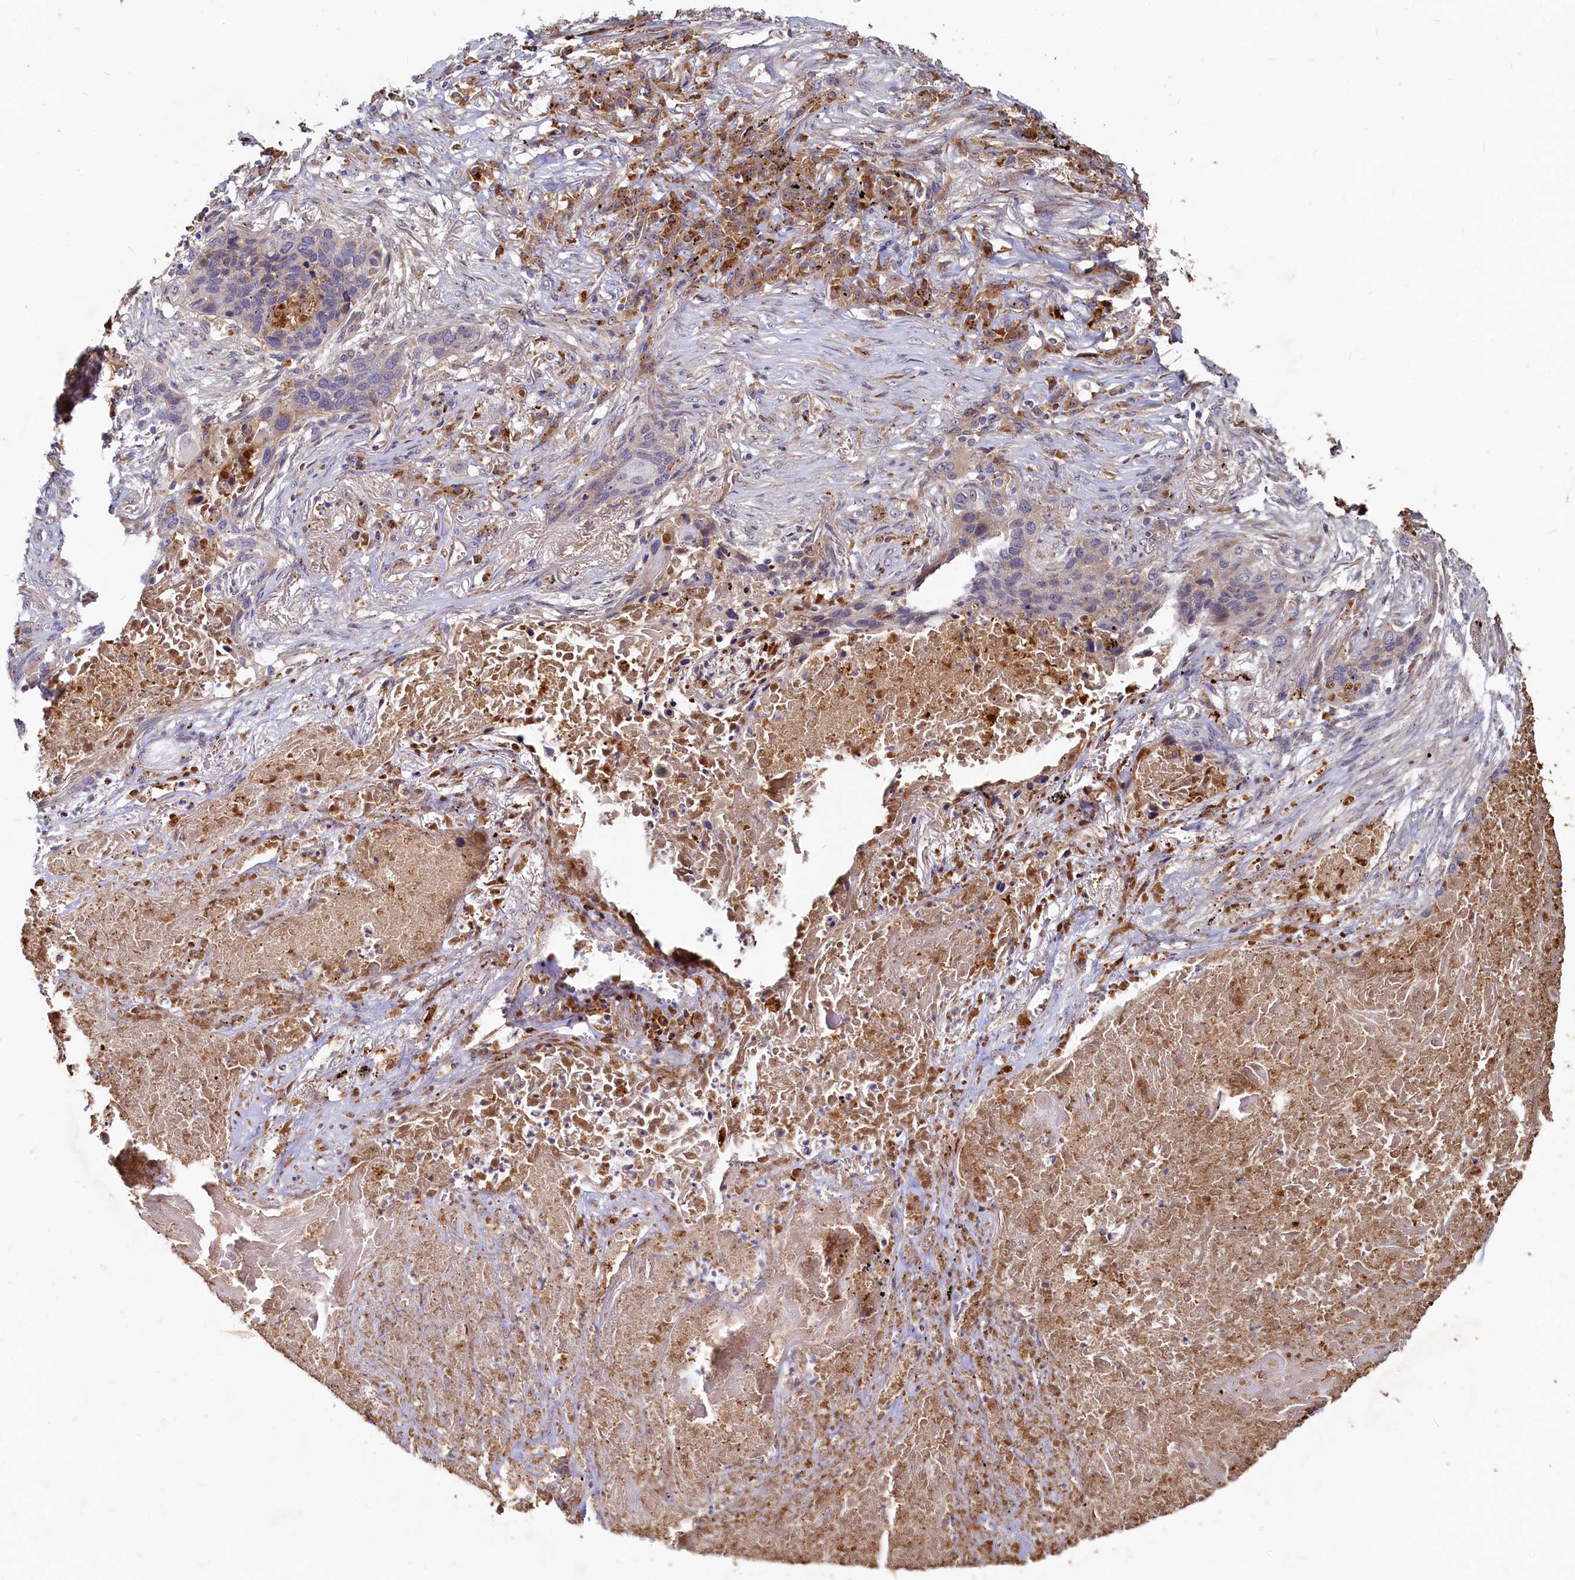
{"staining": {"intensity": "negative", "quantity": "none", "location": "none"}, "tissue": "lung cancer", "cell_type": "Tumor cells", "image_type": "cancer", "snomed": [{"axis": "morphology", "description": "Squamous cell carcinoma, NOS"}, {"axis": "topography", "description": "Lung"}], "caption": "The micrograph displays no significant positivity in tumor cells of lung cancer.", "gene": "RGS7BP", "patient": {"sex": "female", "age": 63}}